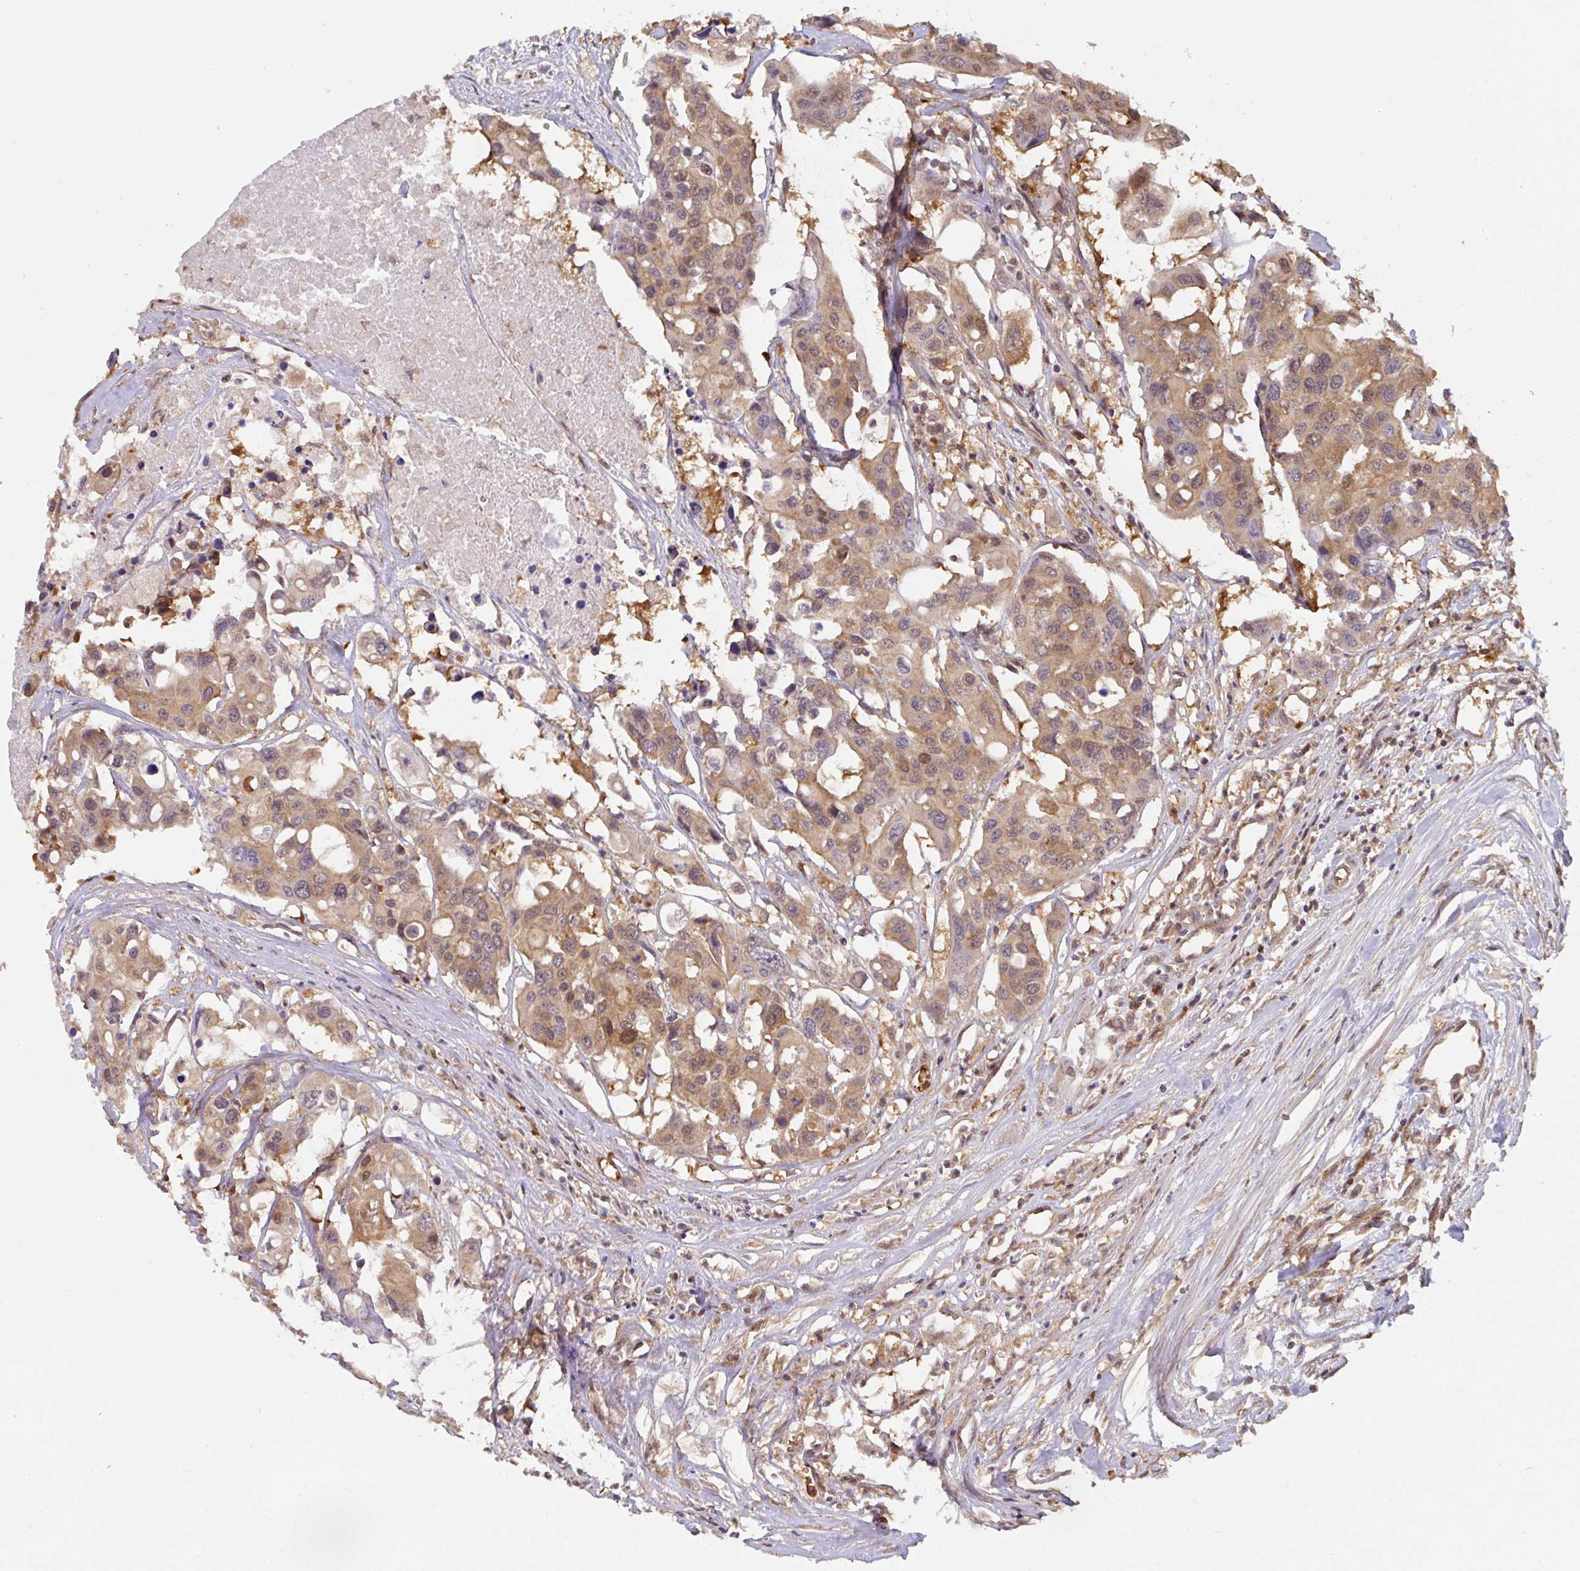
{"staining": {"intensity": "moderate", "quantity": ">75%", "location": "cytoplasmic/membranous"}, "tissue": "colorectal cancer", "cell_type": "Tumor cells", "image_type": "cancer", "snomed": [{"axis": "morphology", "description": "Adenocarcinoma, NOS"}, {"axis": "topography", "description": "Colon"}], "caption": "A high-resolution micrograph shows immunohistochemistry staining of colorectal cancer (adenocarcinoma), which demonstrates moderate cytoplasmic/membranous staining in approximately >75% of tumor cells. (DAB = brown stain, brightfield microscopy at high magnification).", "gene": "ST13", "patient": {"sex": "male", "age": 77}}